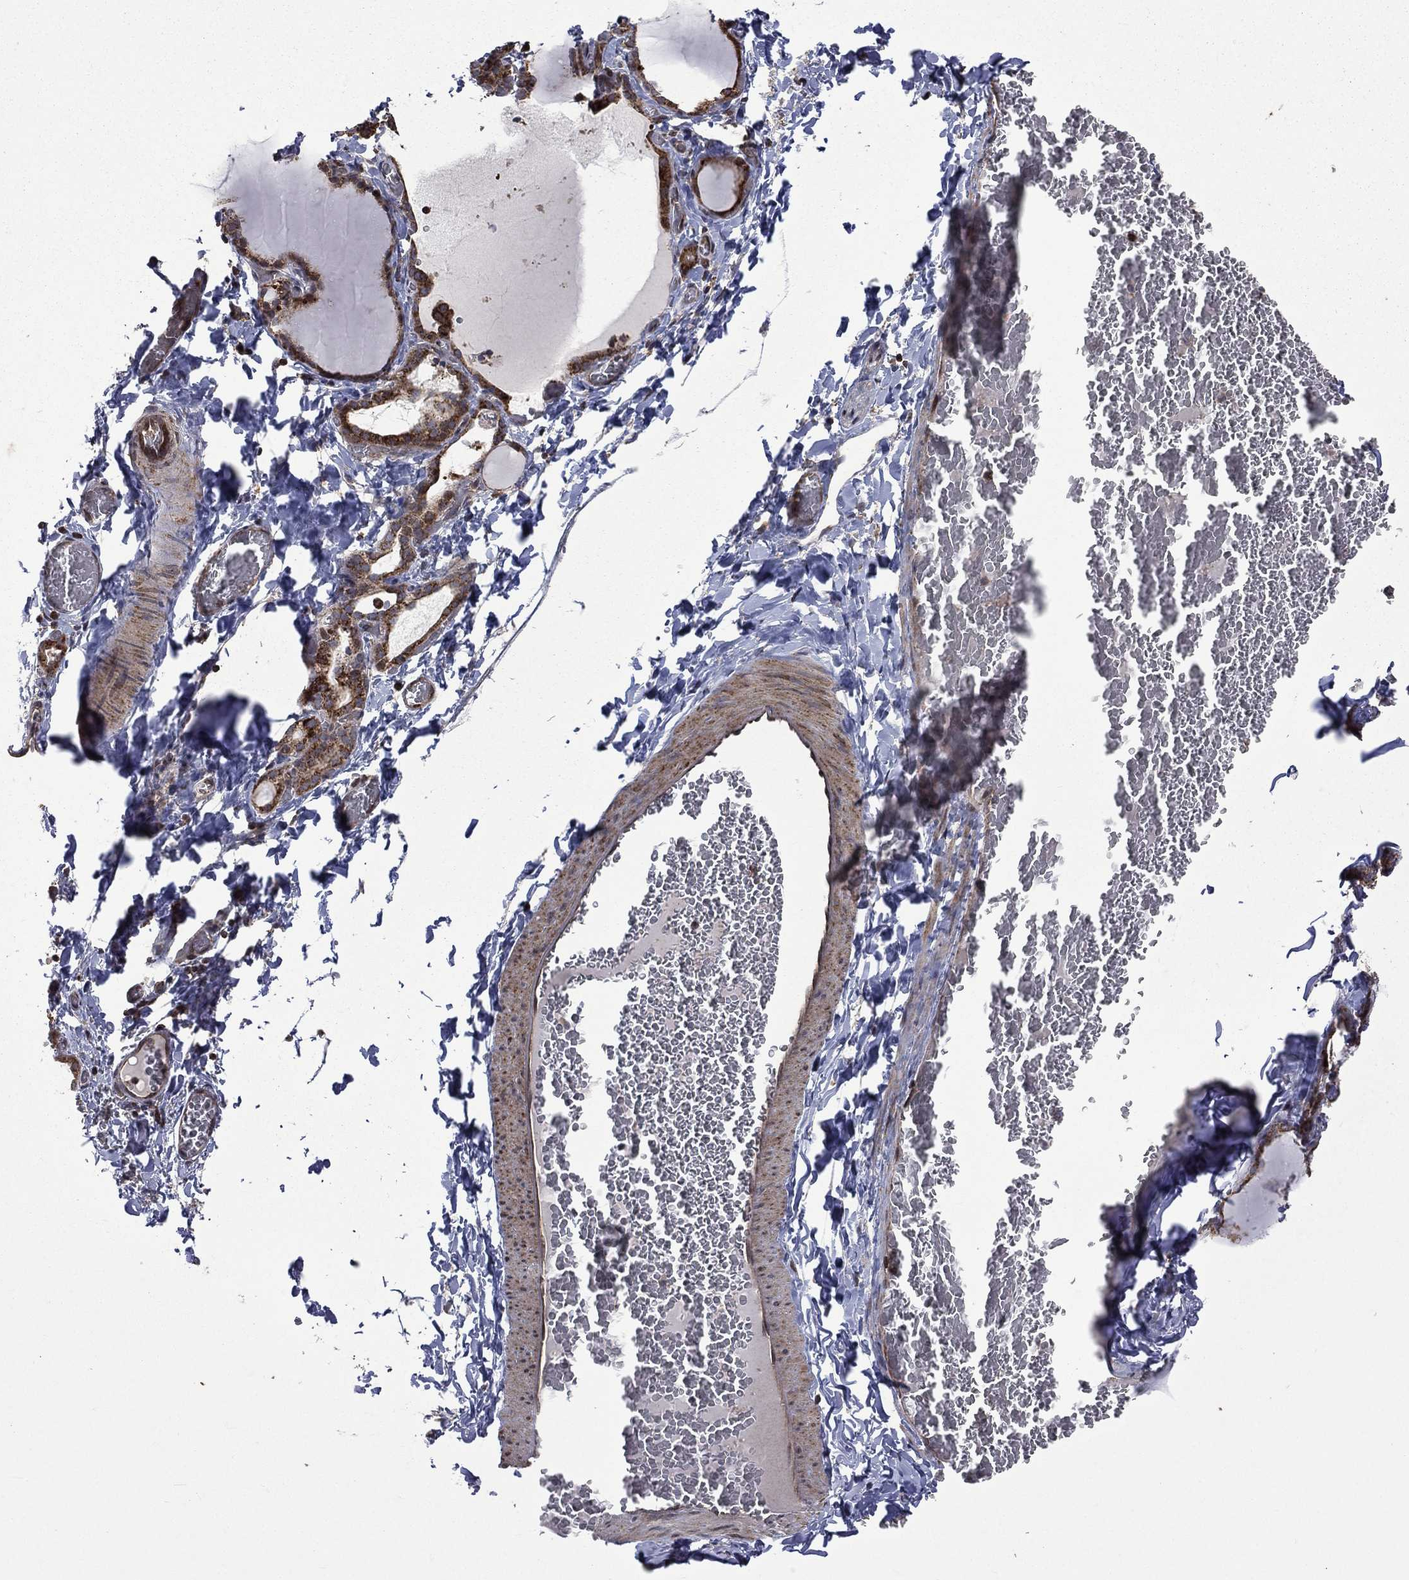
{"staining": {"intensity": "strong", "quantity": ">75%", "location": "cytoplasmic/membranous"}, "tissue": "thyroid gland", "cell_type": "Glandular cells", "image_type": "normal", "snomed": [{"axis": "morphology", "description": "Normal tissue, NOS"}, {"axis": "morphology", "description": "Hyperplasia, NOS"}, {"axis": "topography", "description": "Thyroid gland"}], "caption": "A high amount of strong cytoplasmic/membranous expression is present in about >75% of glandular cells in normal thyroid gland.", "gene": "GIMAP6", "patient": {"sex": "female", "age": 27}}